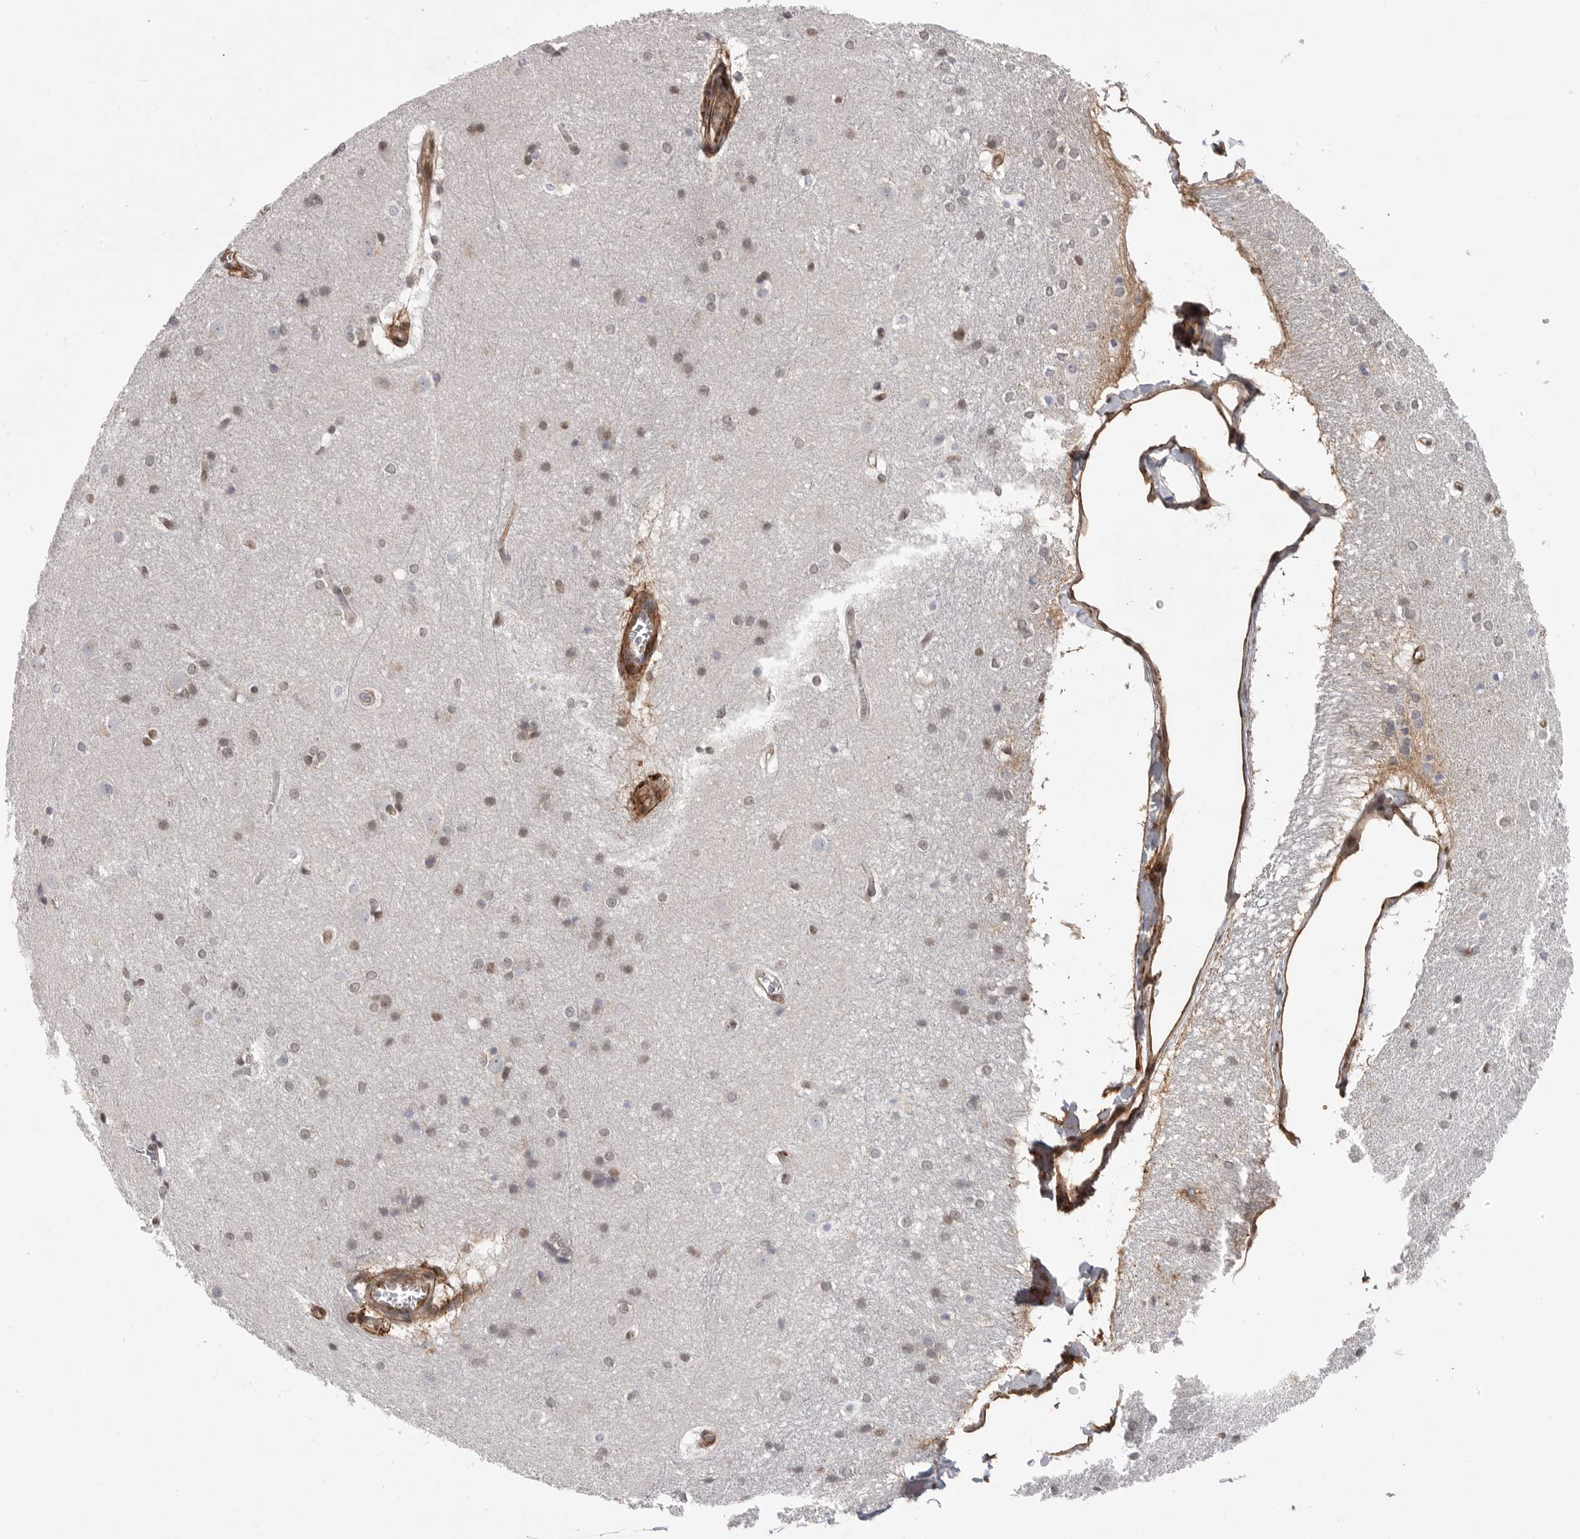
{"staining": {"intensity": "weak", "quantity": "25%-75%", "location": "cytoplasmic/membranous,nuclear"}, "tissue": "caudate", "cell_type": "Glial cells", "image_type": "normal", "snomed": [{"axis": "morphology", "description": "Normal tissue, NOS"}, {"axis": "topography", "description": "Lateral ventricle wall"}], "caption": "Brown immunohistochemical staining in normal caudate reveals weak cytoplasmic/membranous,nuclear staining in about 25%-75% of glial cells. The protein of interest is shown in brown color, while the nuclei are stained blue.", "gene": "NECTIN1", "patient": {"sex": "female", "age": 19}}